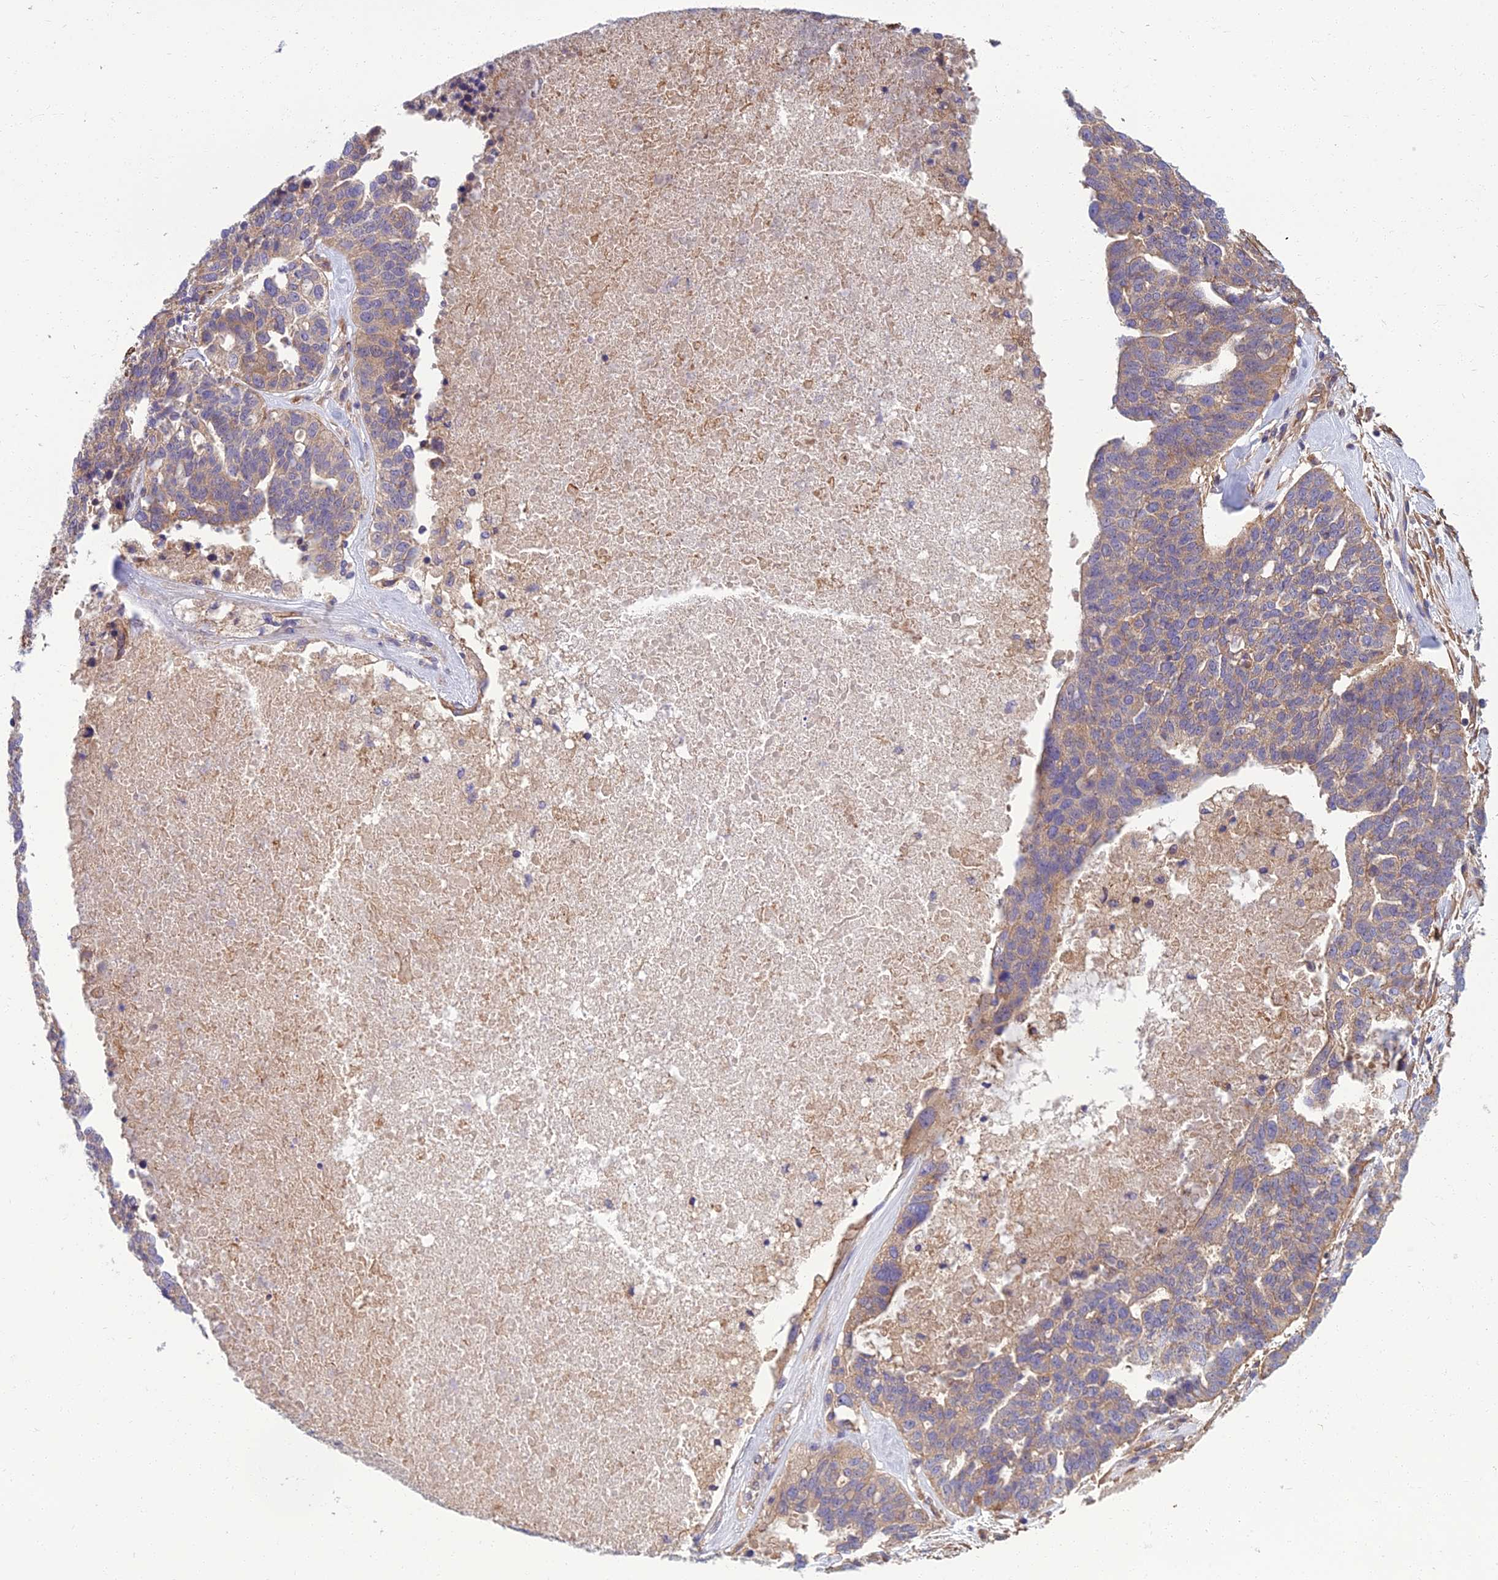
{"staining": {"intensity": "moderate", "quantity": "25%-75%", "location": "cytoplasmic/membranous"}, "tissue": "ovarian cancer", "cell_type": "Tumor cells", "image_type": "cancer", "snomed": [{"axis": "morphology", "description": "Cystadenocarcinoma, serous, NOS"}, {"axis": "topography", "description": "Ovary"}], "caption": "The immunohistochemical stain shows moderate cytoplasmic/membranous staining in tumor cells of ovarian cancer tissue. Using DAB (3,3'-diaminobenzidine) (brown) and hematoxylin (blue) stains, captured at high magnification using brightfield microscopy.", "gene": "WDR24", "patient": {"sex": "female", "age": 59}}